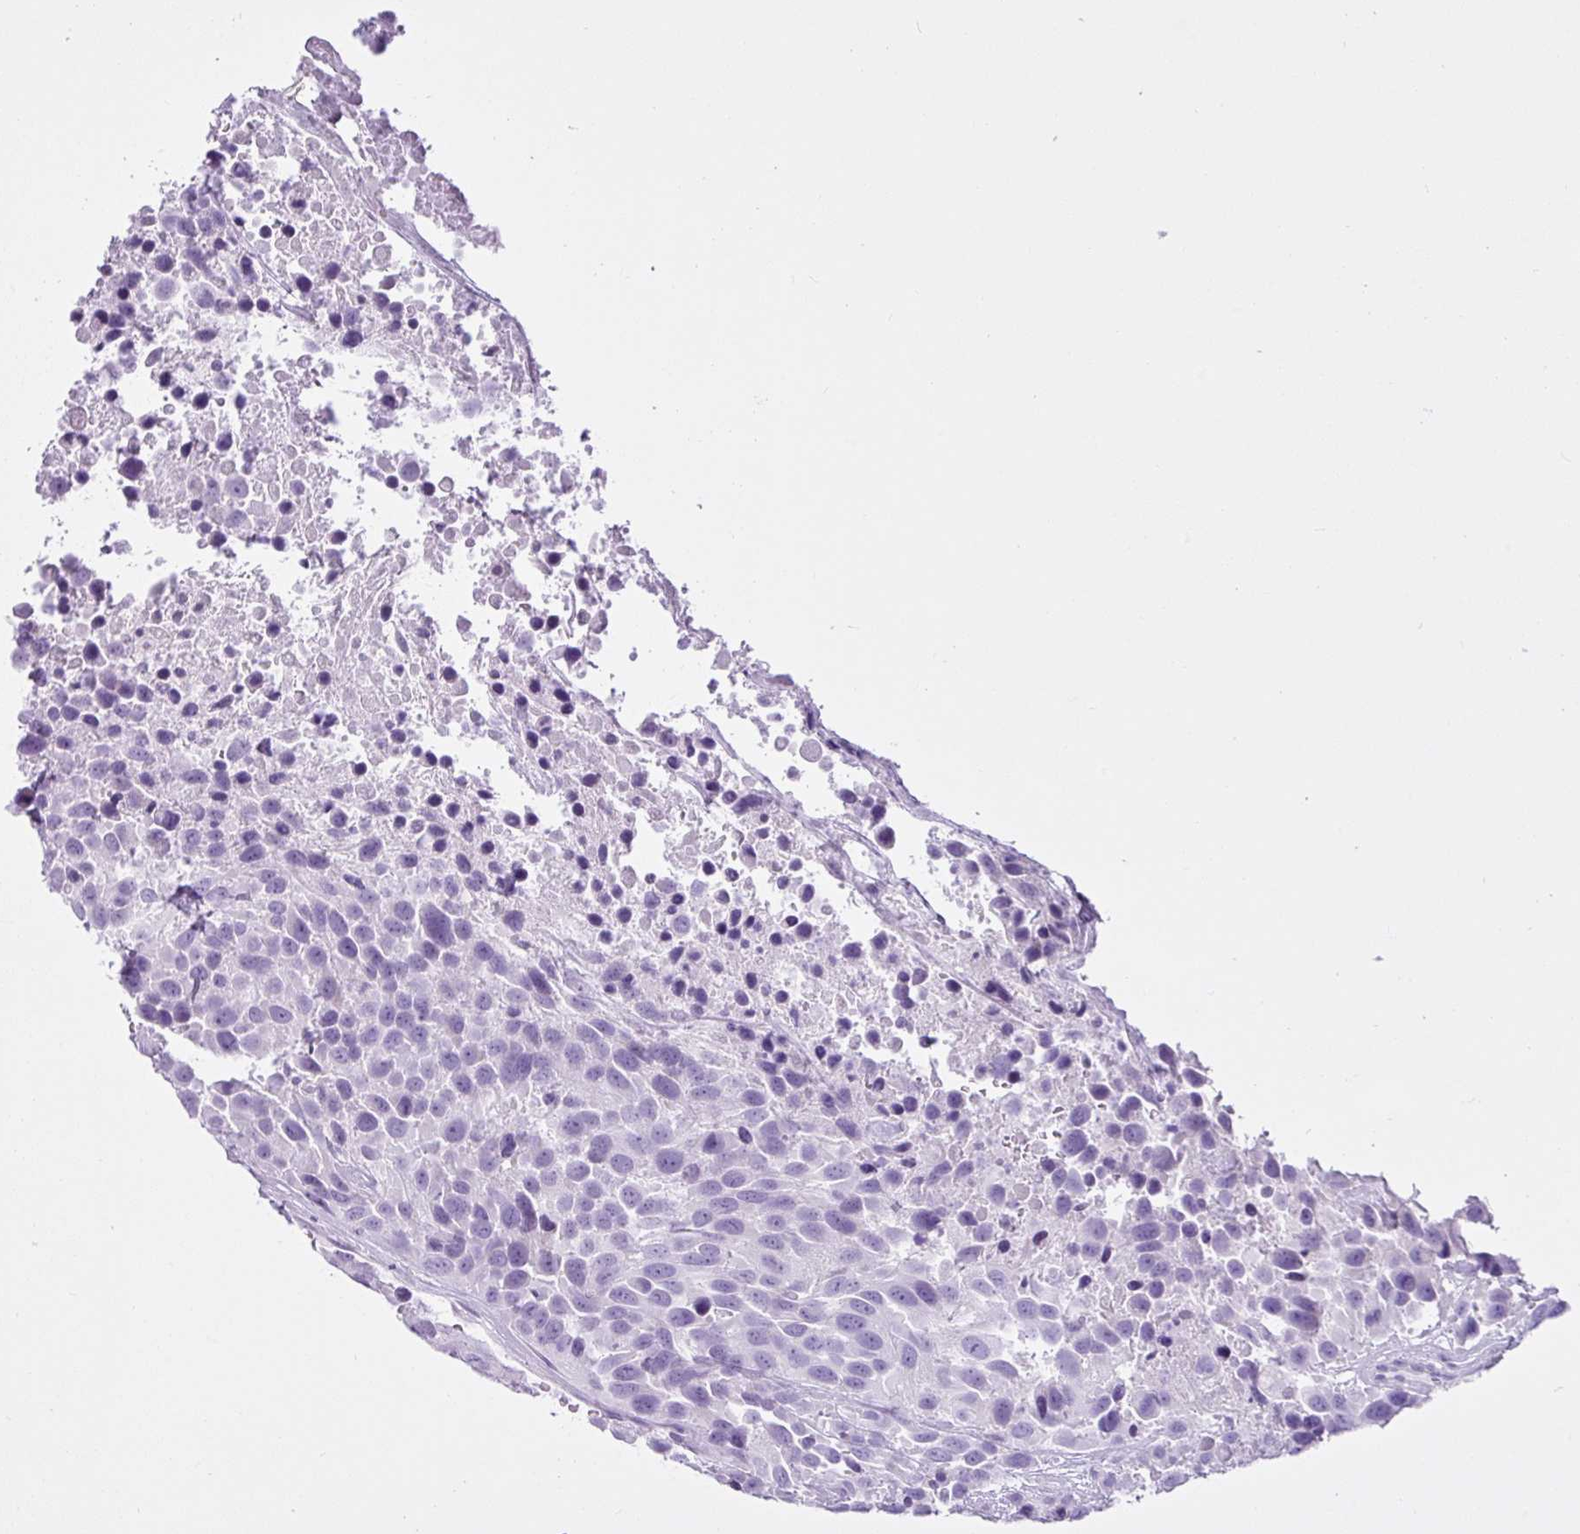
{"staining": {"intensity": "negative", "quantity": "none", "location": "none"}, "tissue": "urothelial cancer", "cell_type": "Tumor cells", "image_type": "cancer", "snomed": [{"axis": "morphology", "description": "Urothelial carcinoma, High grade"}, {"axis": "topography", "description": "Urinary bladder"}], "caption": "Urothelial cancer stained for a protein using immunohistochemistry shows no positivity tumor cells.", "gene": "LILRB4", "patient": {"sex": "female", "age": 70}}